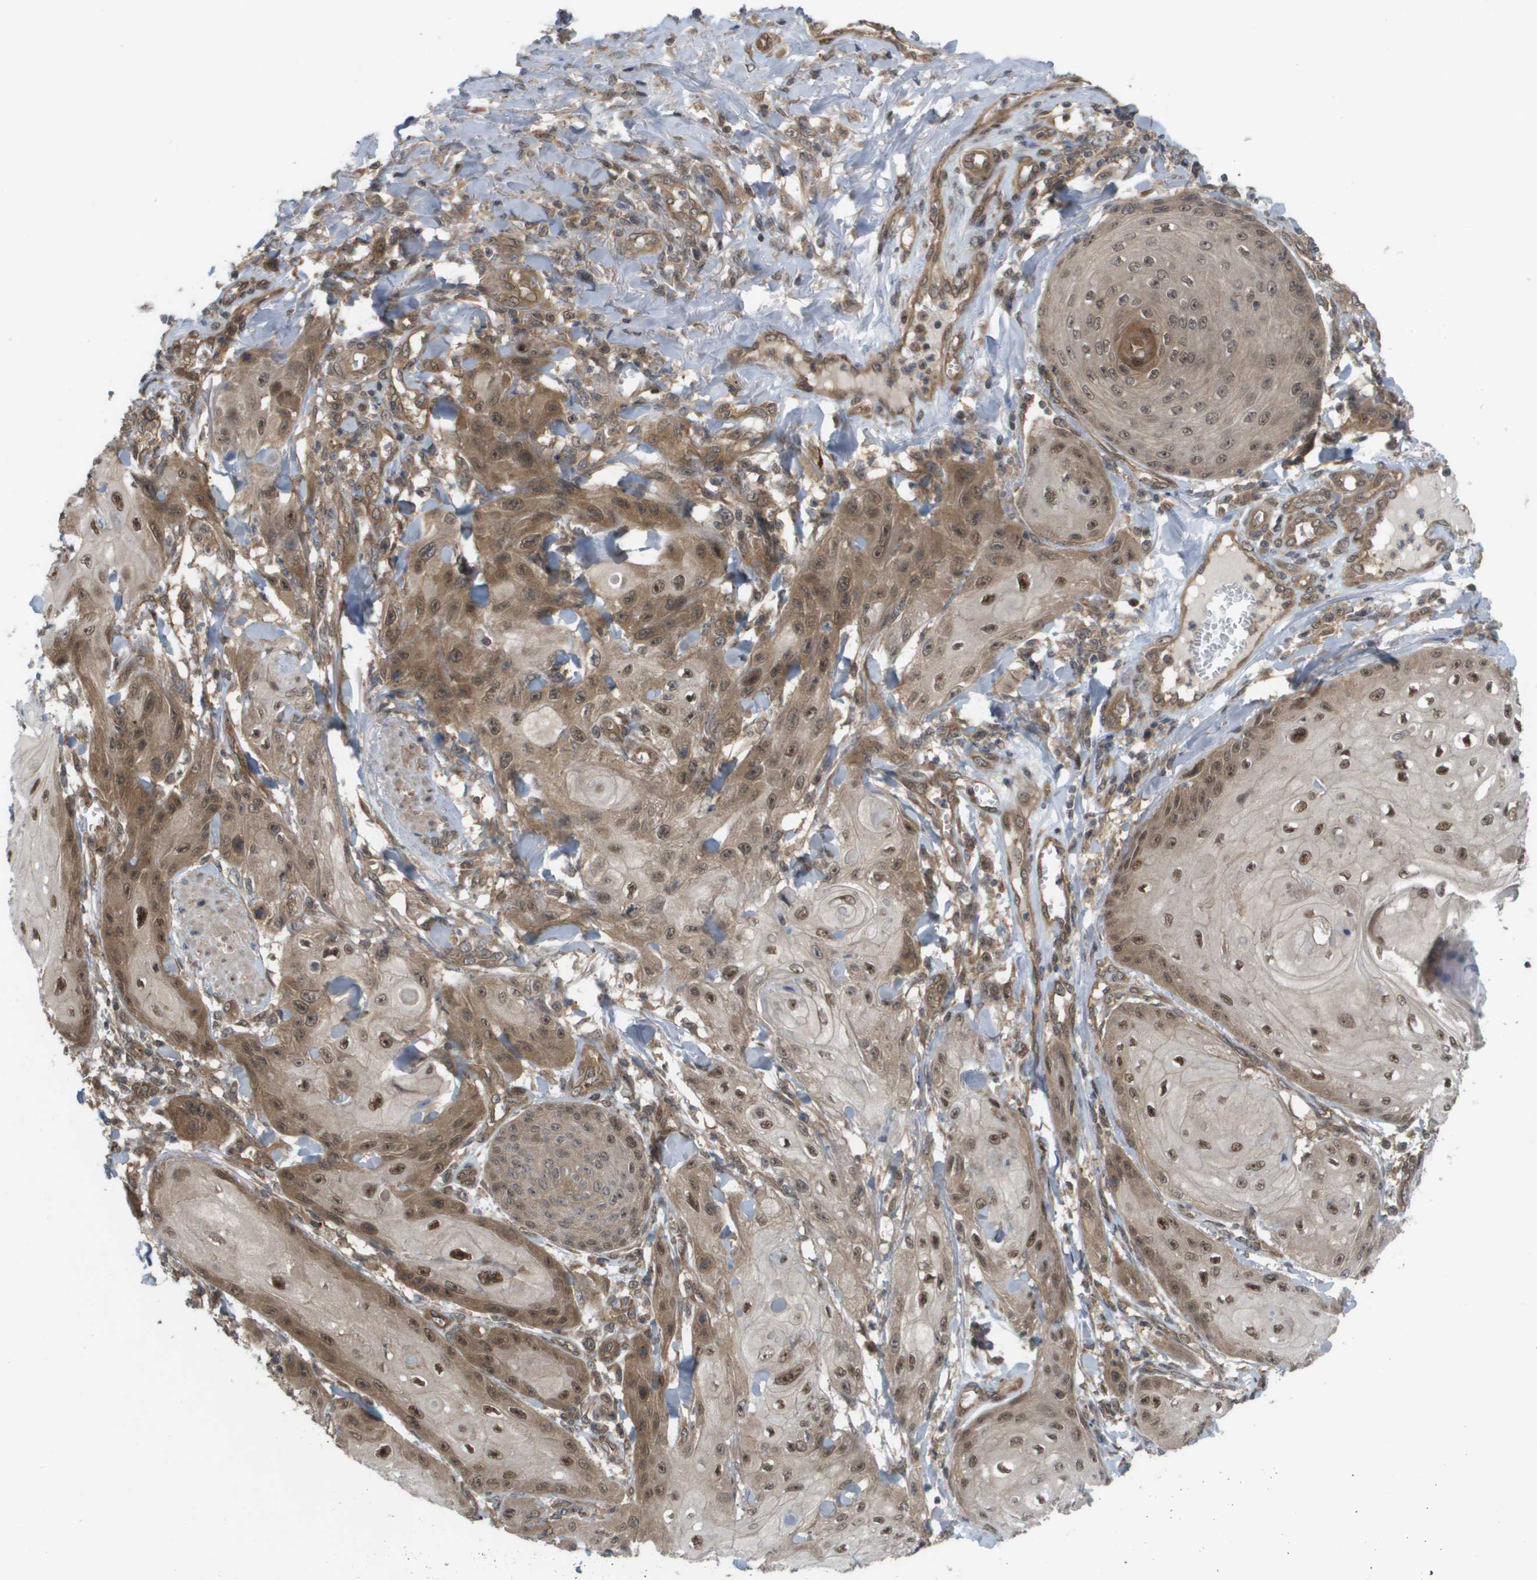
{"staining": {"intensity": "moderate", "quantity": ">75%", "location": "cytoplasmic/membranous,nuclear"}, "tissue": "skin cancer", "cell_type": "Tumor cells", "image_type": "cancer", "snomed": [{"axis": "morphology", "description": "Squamous cell carcinoma, NOS"}, {"axis": "topography", "description": "Skin"}], "caption": "Protein expression by immunohistochemistry (IHC) exhibits moderate cytoplasmic/membranous and nuclear expression in about >75% of tumor cells in squamous cell carcinoma (skin).", "gene": "CTPS2", "patient": {"sex": "male", "age": 74}}